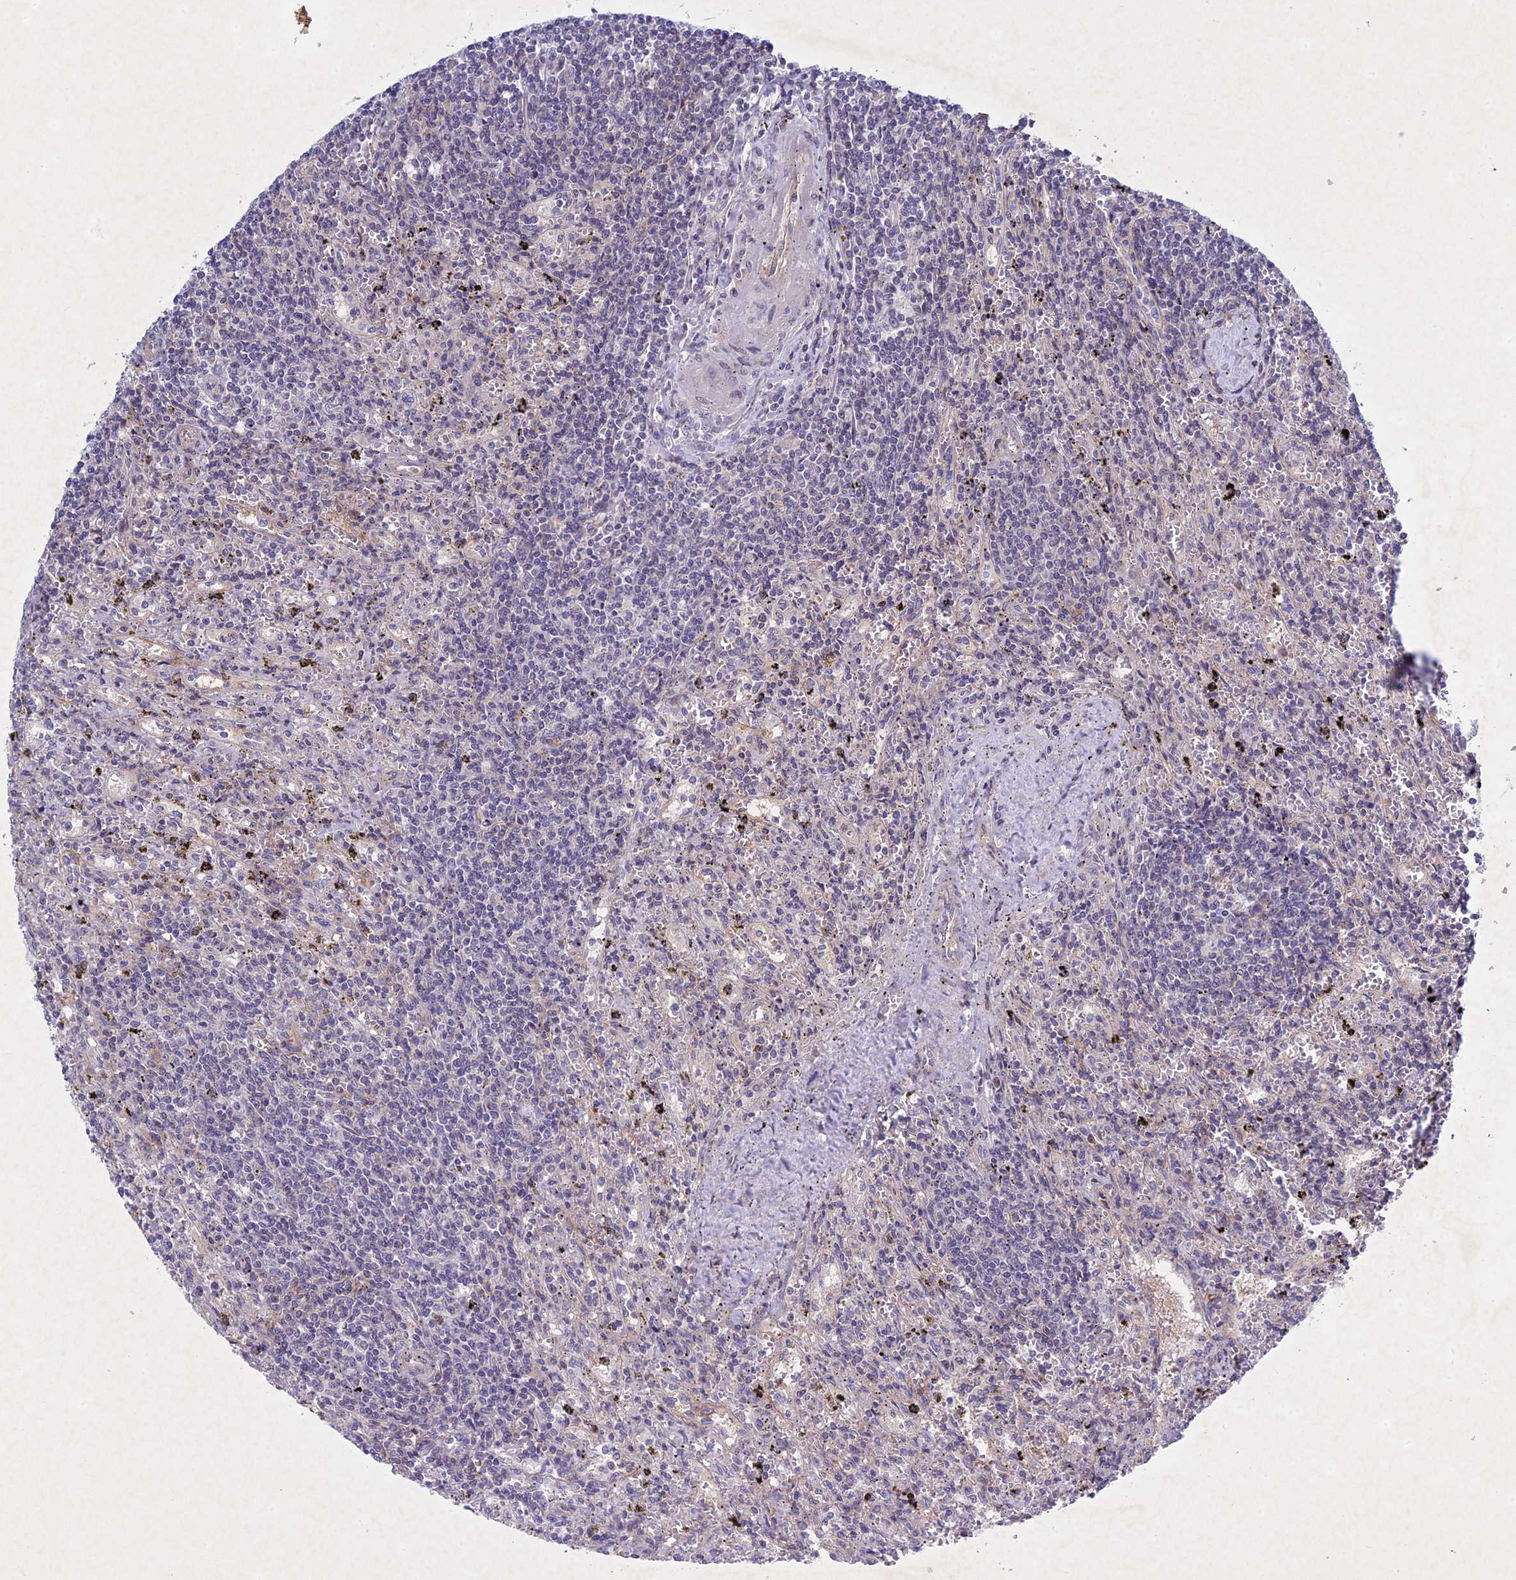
{"staining": {"intensity": "negative", "quantity": "none", "location": "none"}, "tissue": "lymphoma", "cell_type": "Tumor cells", "image_type": "cancer", "snomed": [{"axis": "morphology", "description": "Malignant lymphoma, non-Hodgkin's type, Low grade"}, {"axis": "topography", "description": "Spleen"}], "caption": "Immunohistochemistry (IHC) image of malignant lymphoma, non-Hodgkin's type (low-grade) stained for a protein (brown), which exhibits no staining in tumor cells.", "gene": "PTHLH", "patient": {"sex": "male", "age": 76}}